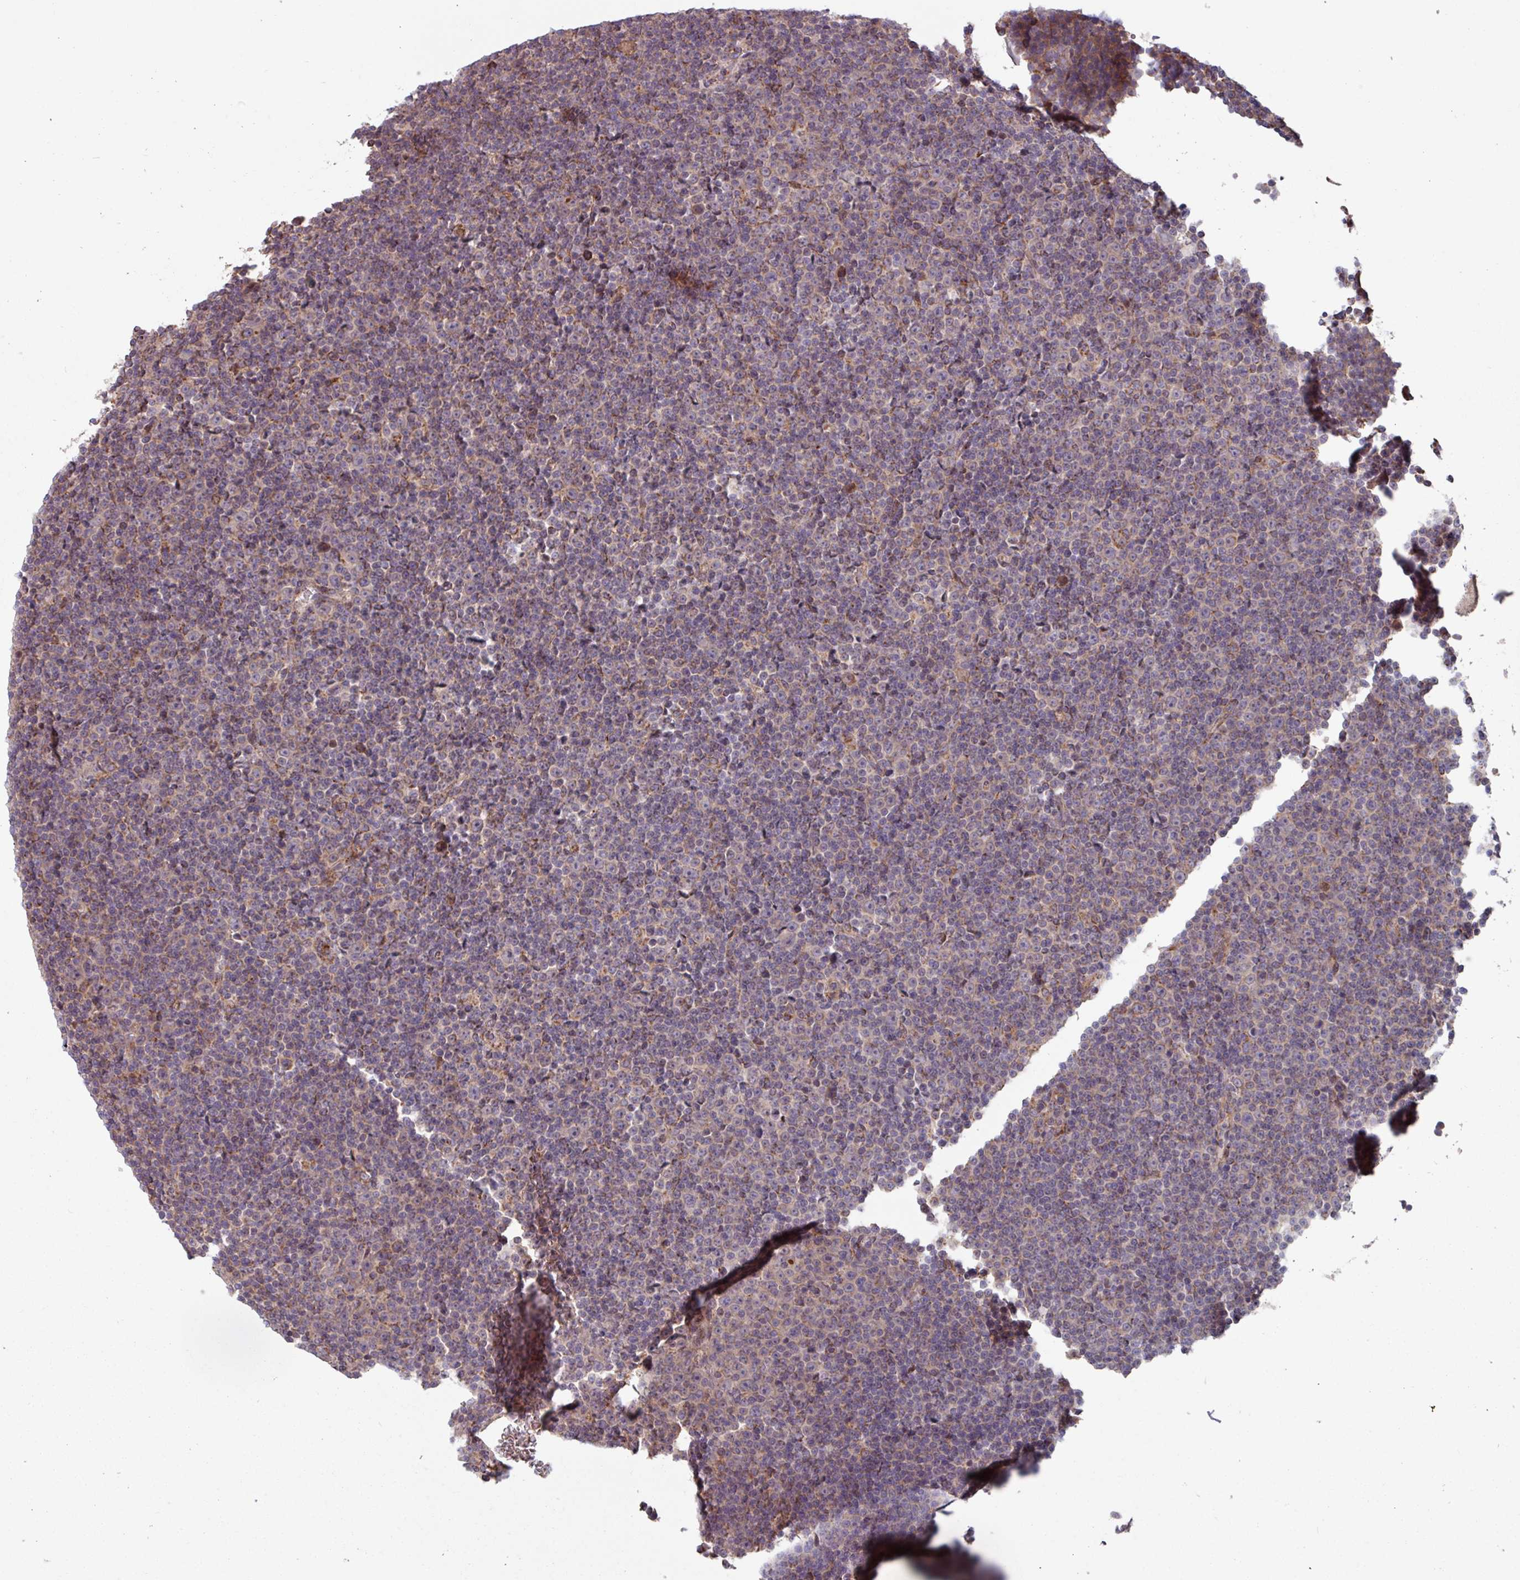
{"staining": {"intensity": "weak", "quantity": "25%-75%", "location": "cytoplasmic/membranous"}, "tissue": "lymphoma", "cell_type": "Tumor cells", "image_type": "cancer", "snomed": [{"axis": "morphology", "description": "Malignant lymphoma, non-Hodgkin's type, Low grade"}, {"axis": "topography", "description": "Lymph node"}], "caption": "Human lymphoma stained with a brown dye shows weak cytoplasmic/membranous positive staining in approximately 25%-75% of tumor cells.", "gene": "COX7C", "patient": {"sex": "female", "age": 67}}